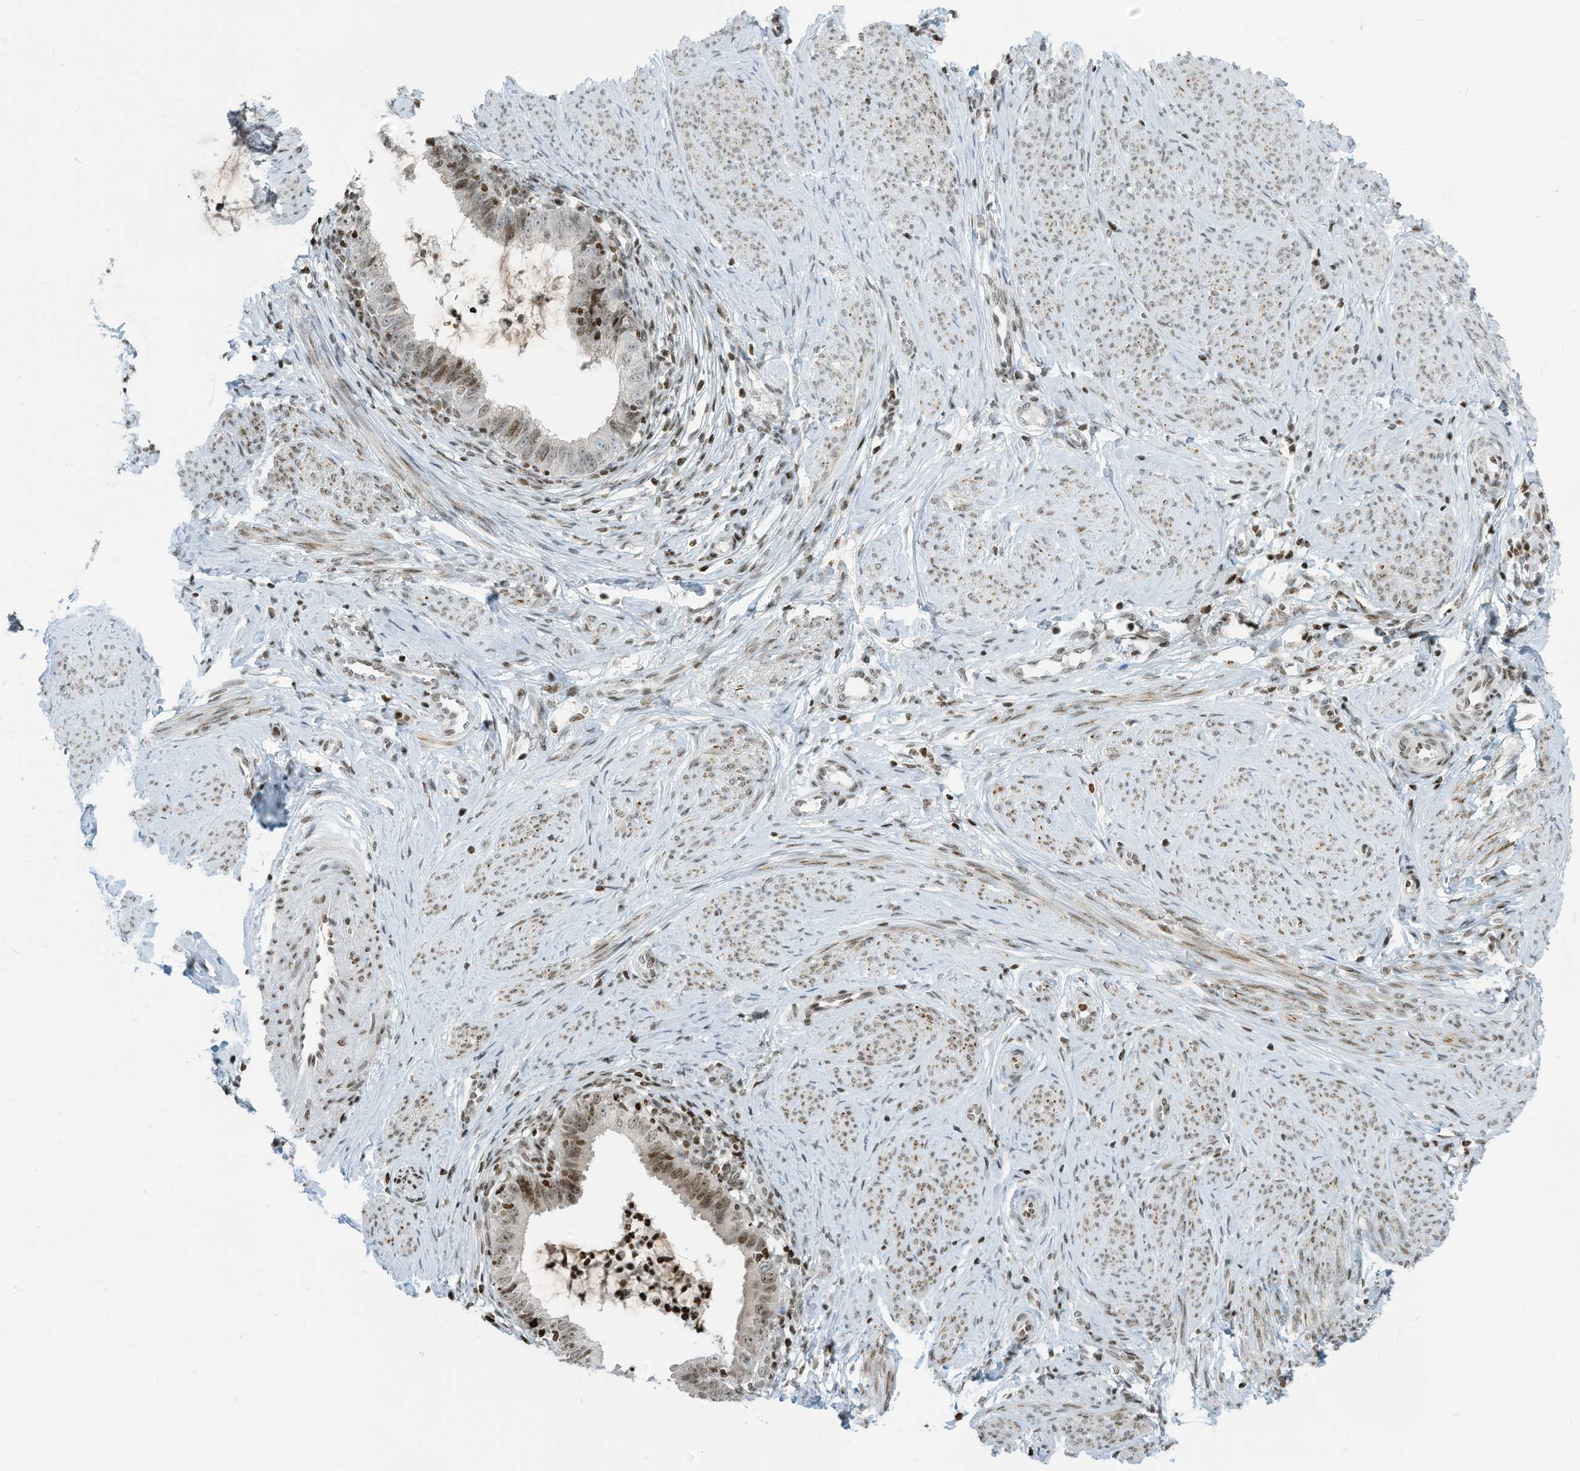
{"staining": {"intensity": "moderate", "quantity": ">75%", "location": "nuclear"}, "tissue": "cervical cancer", "cell_type": "Tumor cells", "image_type": "cancer", "snomed": [{"axis": "morphology", "description": "Adenocarcinoma, NOS"}, {"axis": "topography", "description": "Cervix"}], "caption": "This is a histology image of immunohistochemistry staining of cervical adenocarcinoma, which shows moderate expression in the nuclear of tumor cells.", "gene": "ADI1", "patient": {"sex": "female", "age": 36}}